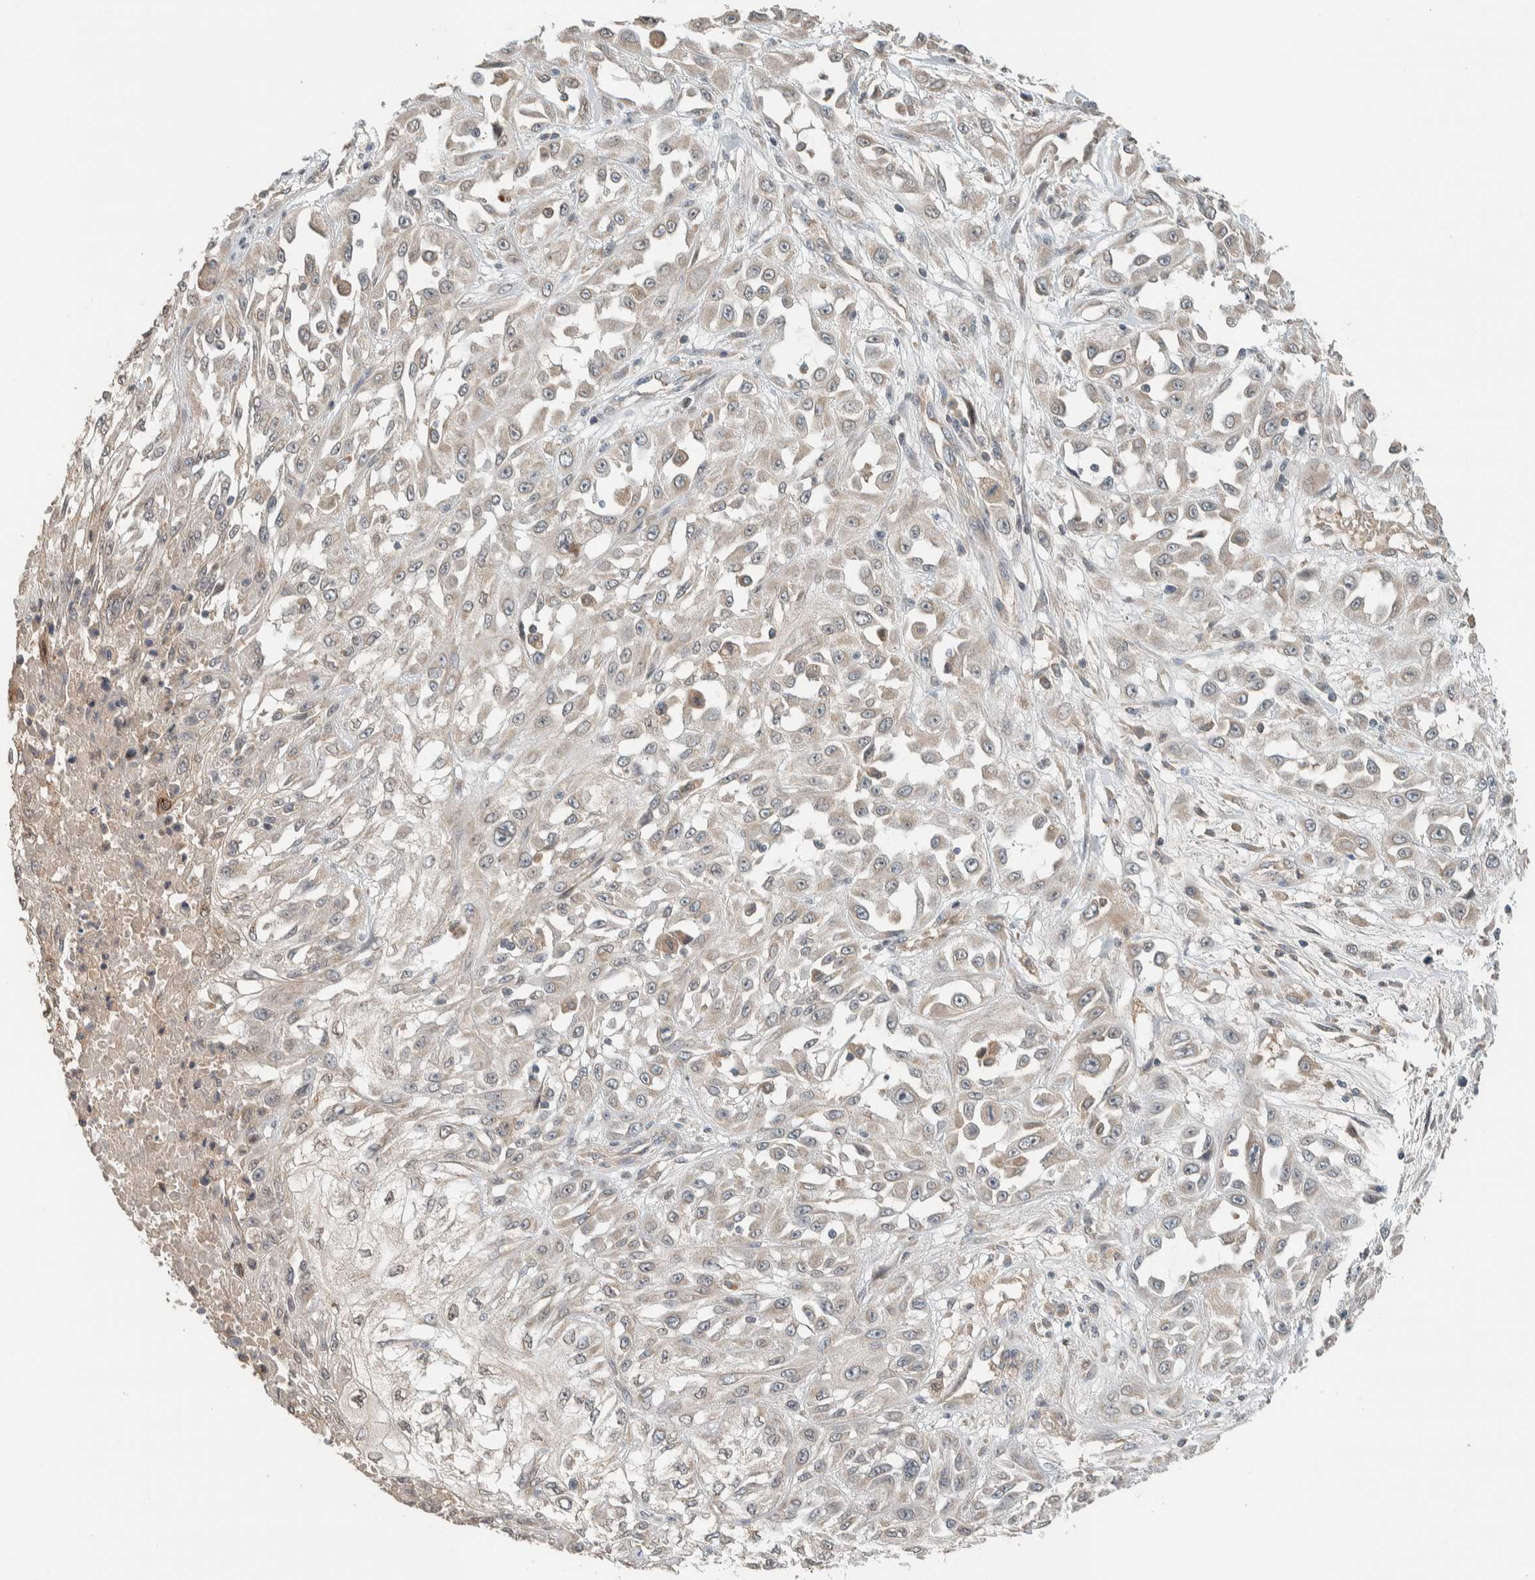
{"staining": {"intensity": "negative", "quantity": "none", "location": "none"}, "tissue": "skin cancer", "cell_type": "Tumor cells", "image_type": "cancer", "snomed": [{"axis": "morphology", "description": "Squamous cell carcinoma, NOS"}, {"axis": "morphology", "description": "Squamous cell carcinoma, metastatic, NOS"}, {"axis": "topography", "description": "Skin"}, {"axis": "topography", "description": "Lymph node"}], "caption": "This is an IHC image of human squamous cell carcinoma (skin). There is no positivity in tumor cells.", "gene": "NBR1", "patient": {"sex": "male", "age": 75}}